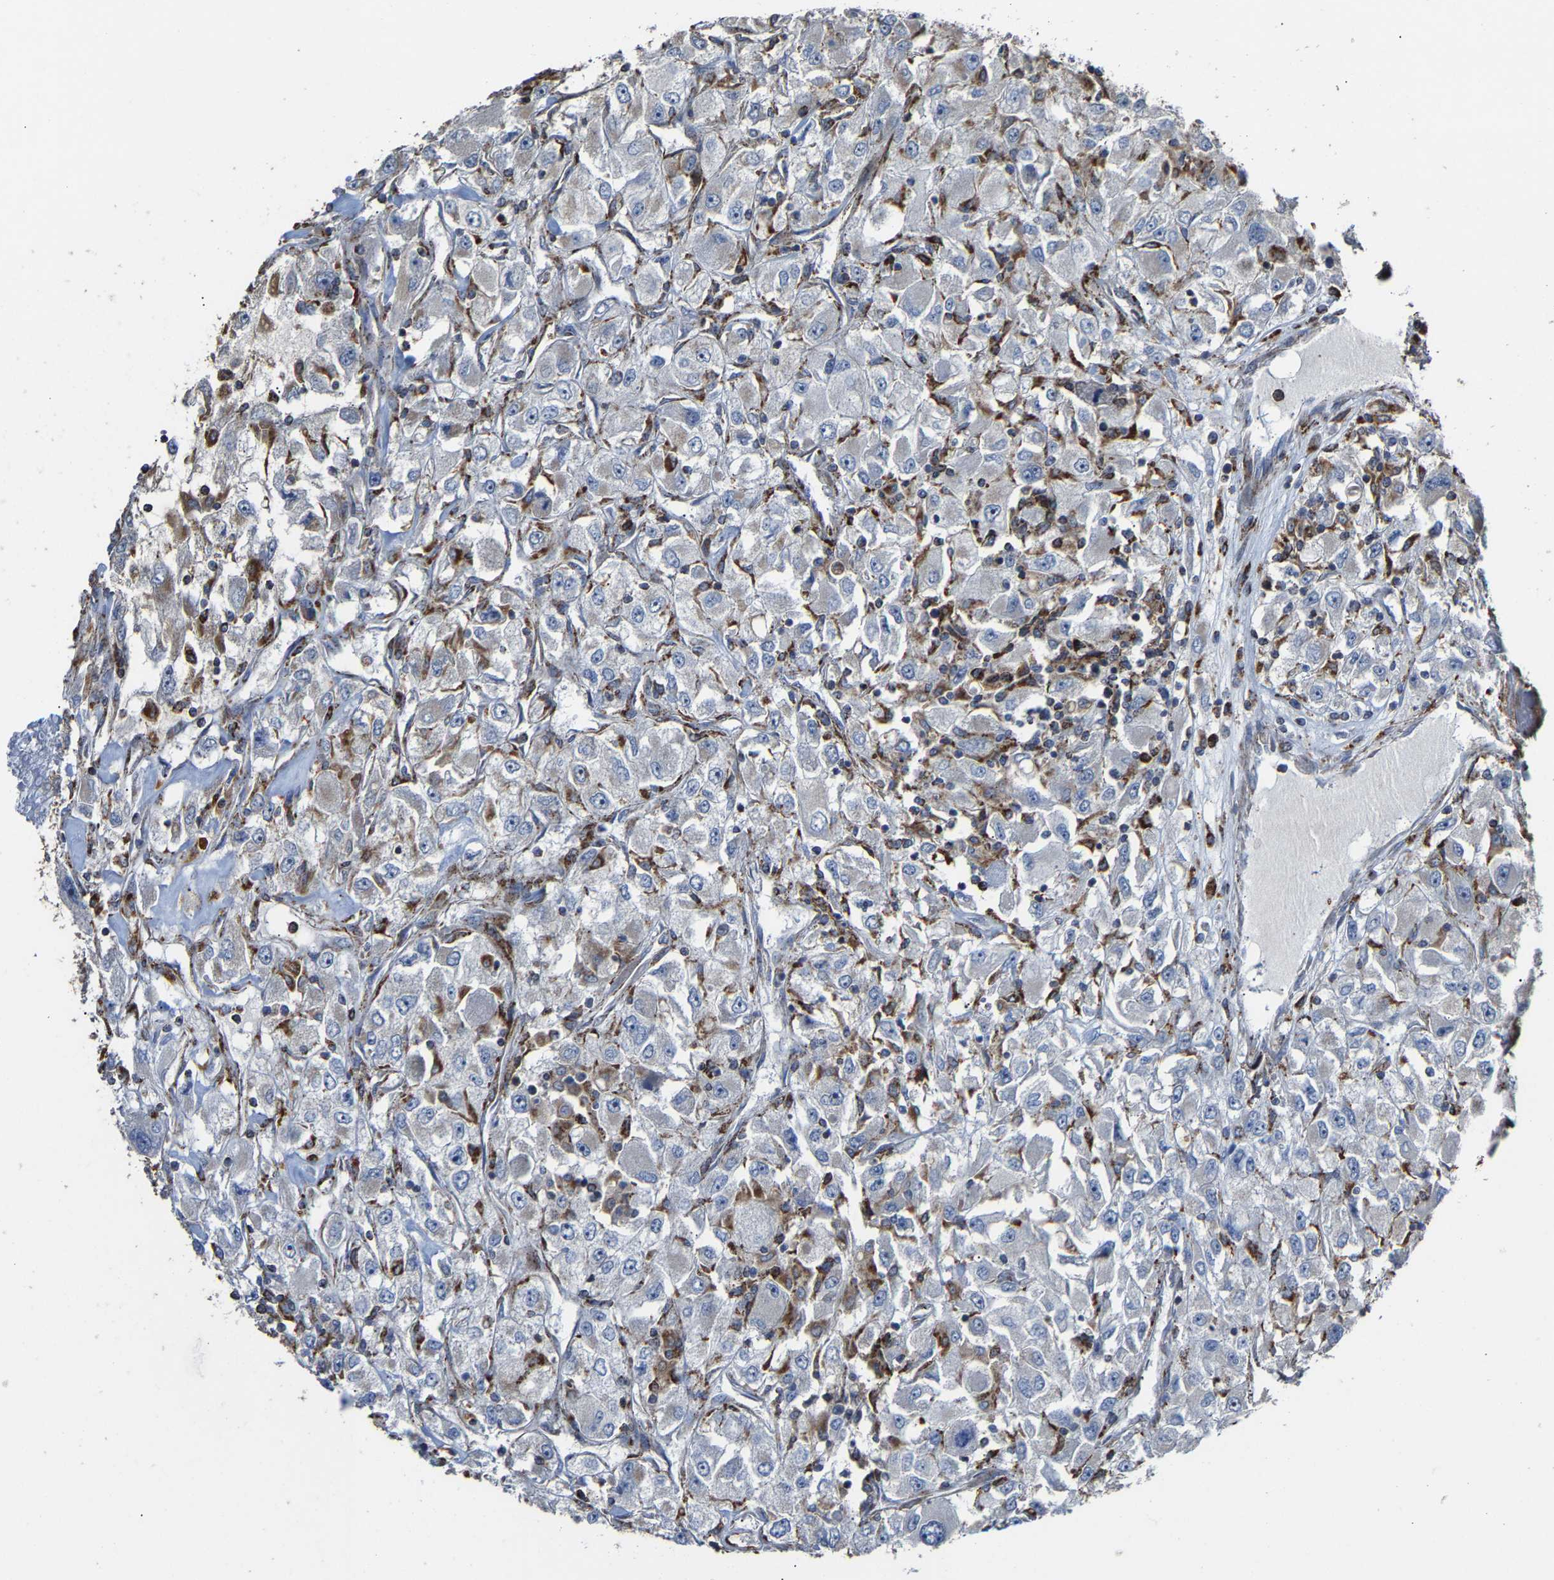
{"staining": {"intensity": "negative", "quantity": "none", "location": "none"}, "tissue": "renal cancer", "cell_type": "Tumor cells", "image_type": "cancer", "snomed": [{"axis": "morphology", "description": "Adenocarcinoma, NOS"}, {"axis": "topography", "description": "Kidney"}], "caption": "This image is of adenocarcinoma (renal) stained with immunohistochemistry (IHC) to label a protein in brown with the nuclei are counter-stained blue. There is no staining in tumor cells. The staining was performed using DAB (3,3'-diaminobenzidine) to visualize the protein expression in brown, while the nuclei were stained in blue with hematoxylin (Magnification: 20x).", "gene": "NDUFV3", "patient": {"sex": "female", "age": 52}}